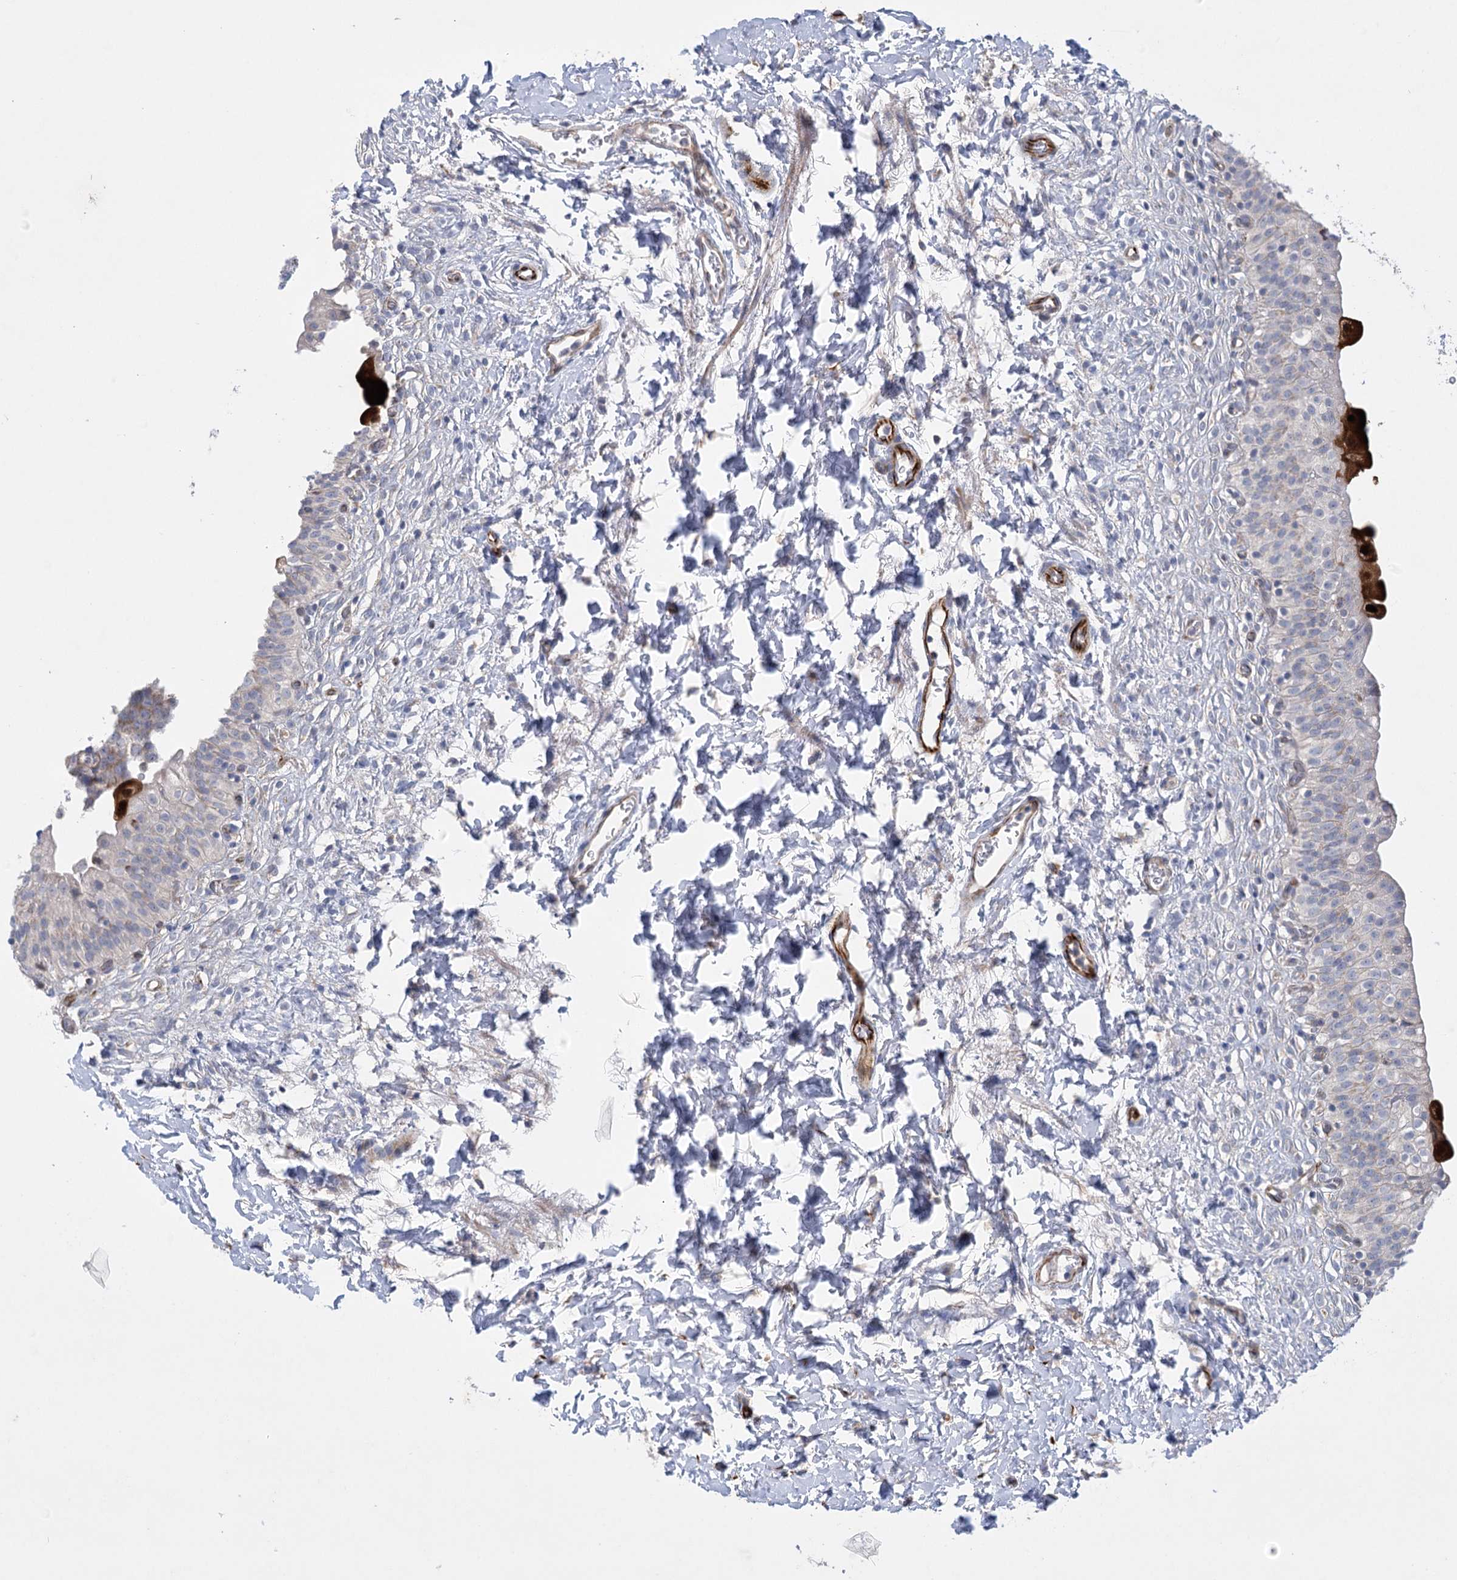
{"staining": {"intensity": "strong", "quantity": "<25%", "location": "cytoplasmic/membranous,nuclear"}, "tissue": "urinary bladder", "cell_type": "Urothelial cells", "image_type": "normal", "snomed": [{"axis": "morphology", "description": "Normal tissue, NOS"}, {"axis": "topography", "description": "Urinary bladder"}], "caption": "This is a histology image of immunohistochemistry (IHC) staining of normal urinary bladder, which shows strong positivity in the cytoplasmic/membranous,nuclear of urothelial cells.", "gene": "DHTKD1", "patient": {"sex": "male", "age": 55}}